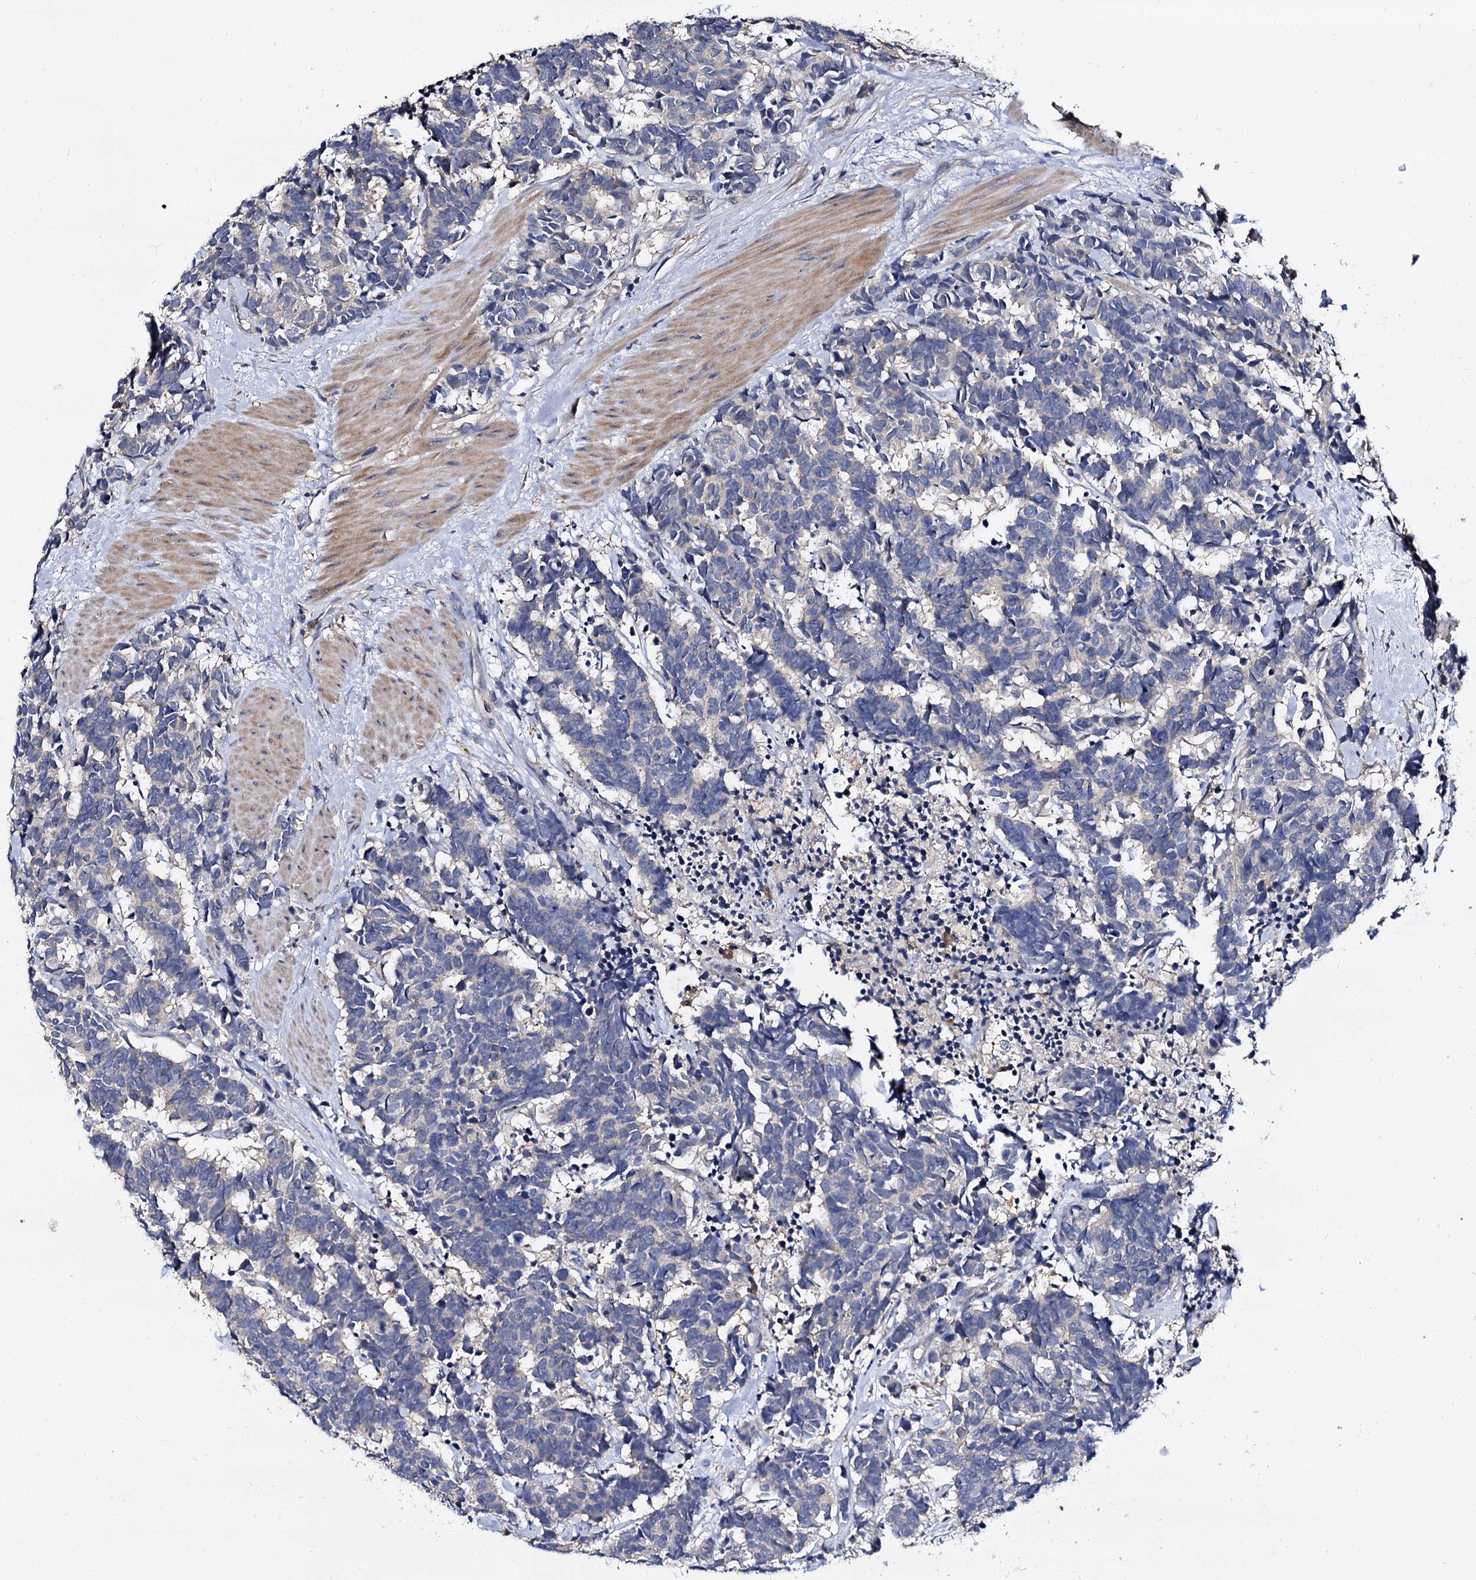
{"staining": {"intensity": "negative", "quantity": "none", "location": "none"}, "tissue": "carcinoid", "cell_type": "Tumor cells", "image_type": "cancer", "snomed": [{"axis": "morphology", "description": "Carcinoma, NOS"}, {"axis": "morphology", "description": "Carcinoid, malignant, NOS"}, {"axis": "topography", "description": "Urinary bladder"}], "caption": "This is a image of IHC staining of malignant carcinoid, which shows no positivity in tumor cells.", "gene": "ANKRD13A", "patient": {"sex": "male", "age": 57}}